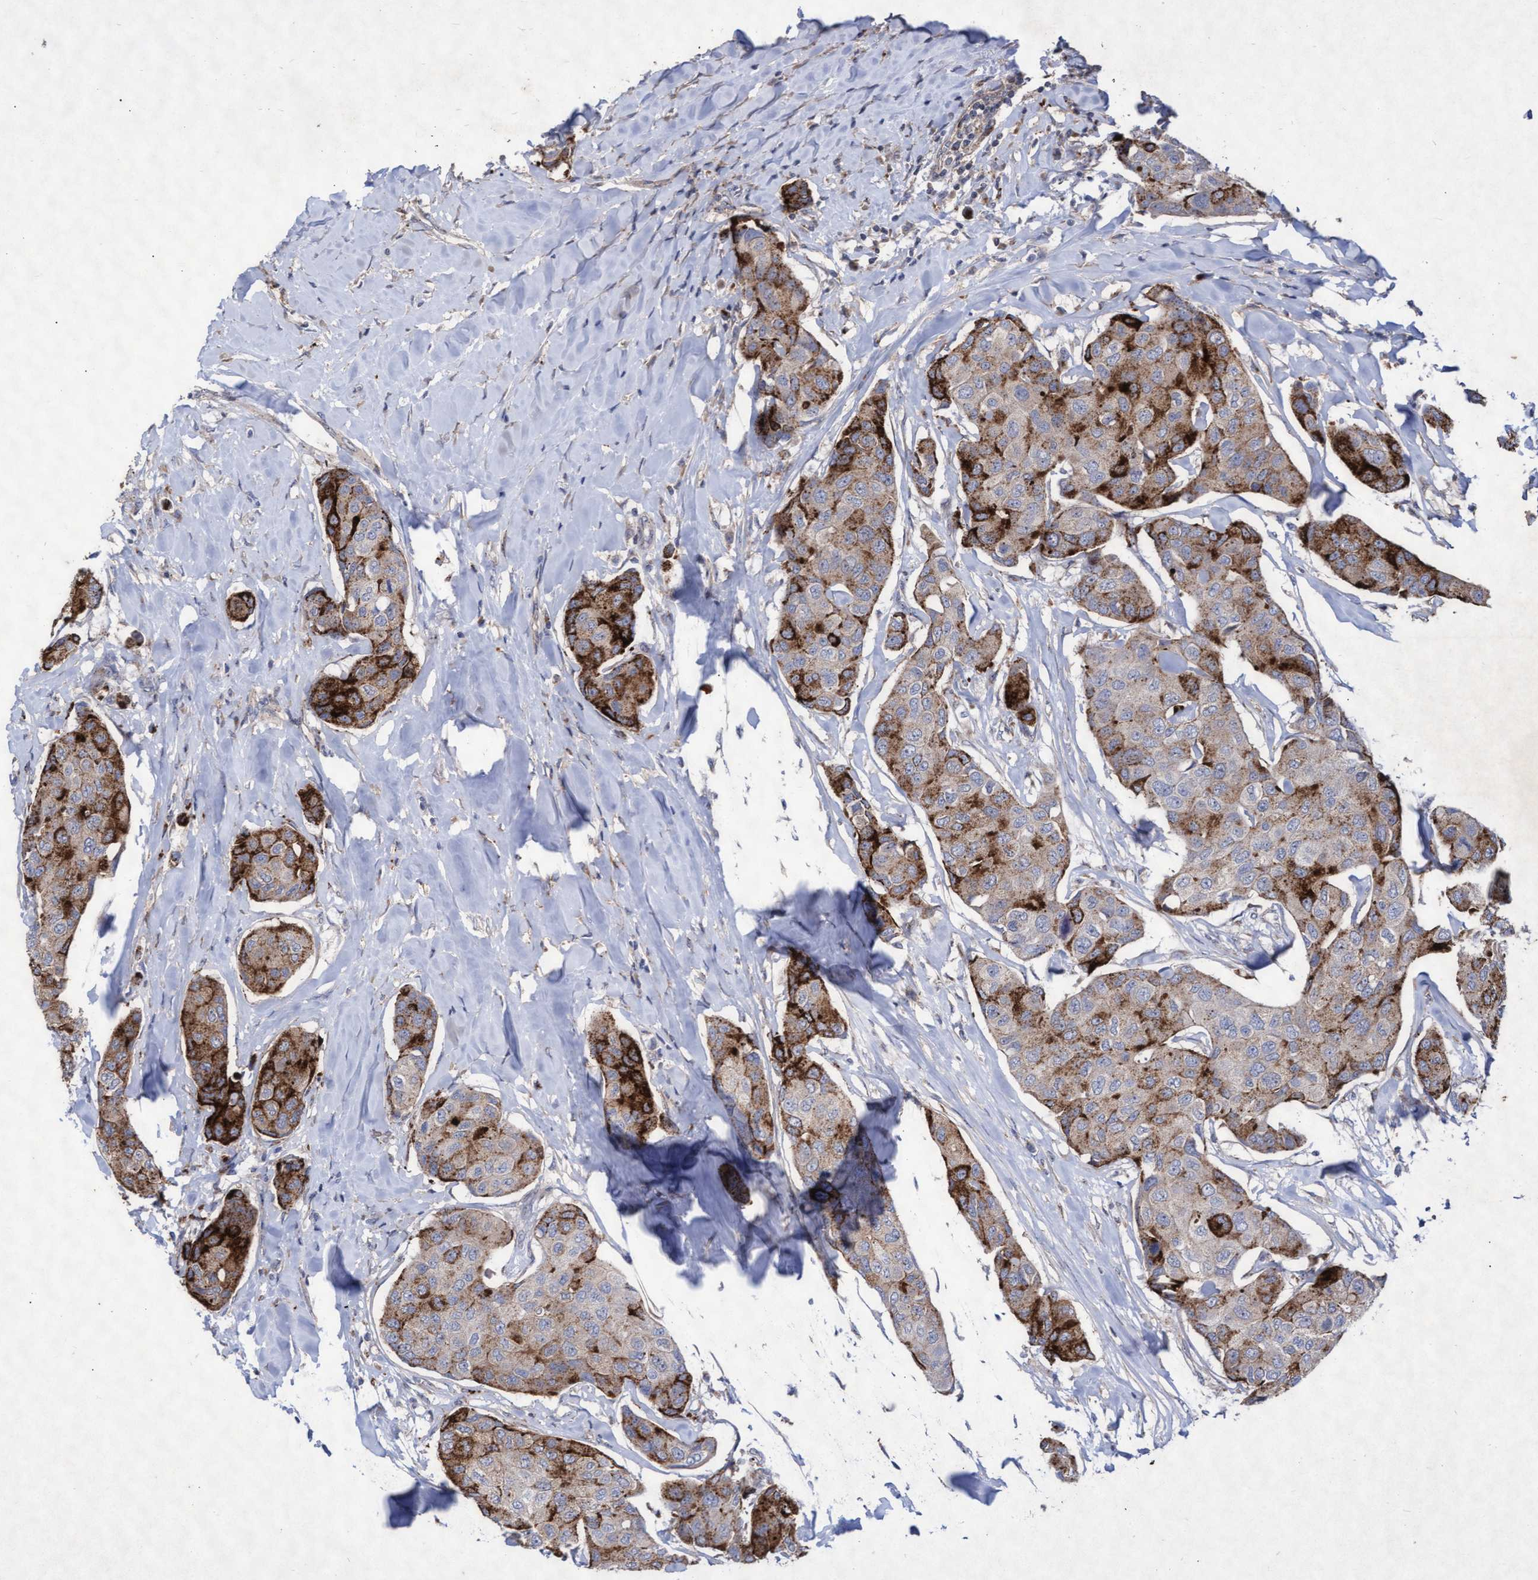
{"staining": {"intensity": "moderate", "quantity": ">75%", "location": "cytoplasmic/membranous"}, "tissue": "breast cancer", "cell_type": "Tumor cells", "image_type": "cancer", "snomed": [{"axis": "morphology", "description": "Duct carcinoma"}, {"axis": "topography", "description": "Breast"}], "caption": "A brown stain labels moderate cytoplasmic/membranous expression of a protein in human breast infiltrating ductal carcinoma tumor cells.", "gene": "ABCF2", "patient": {"sex": "female", "age": 80}}